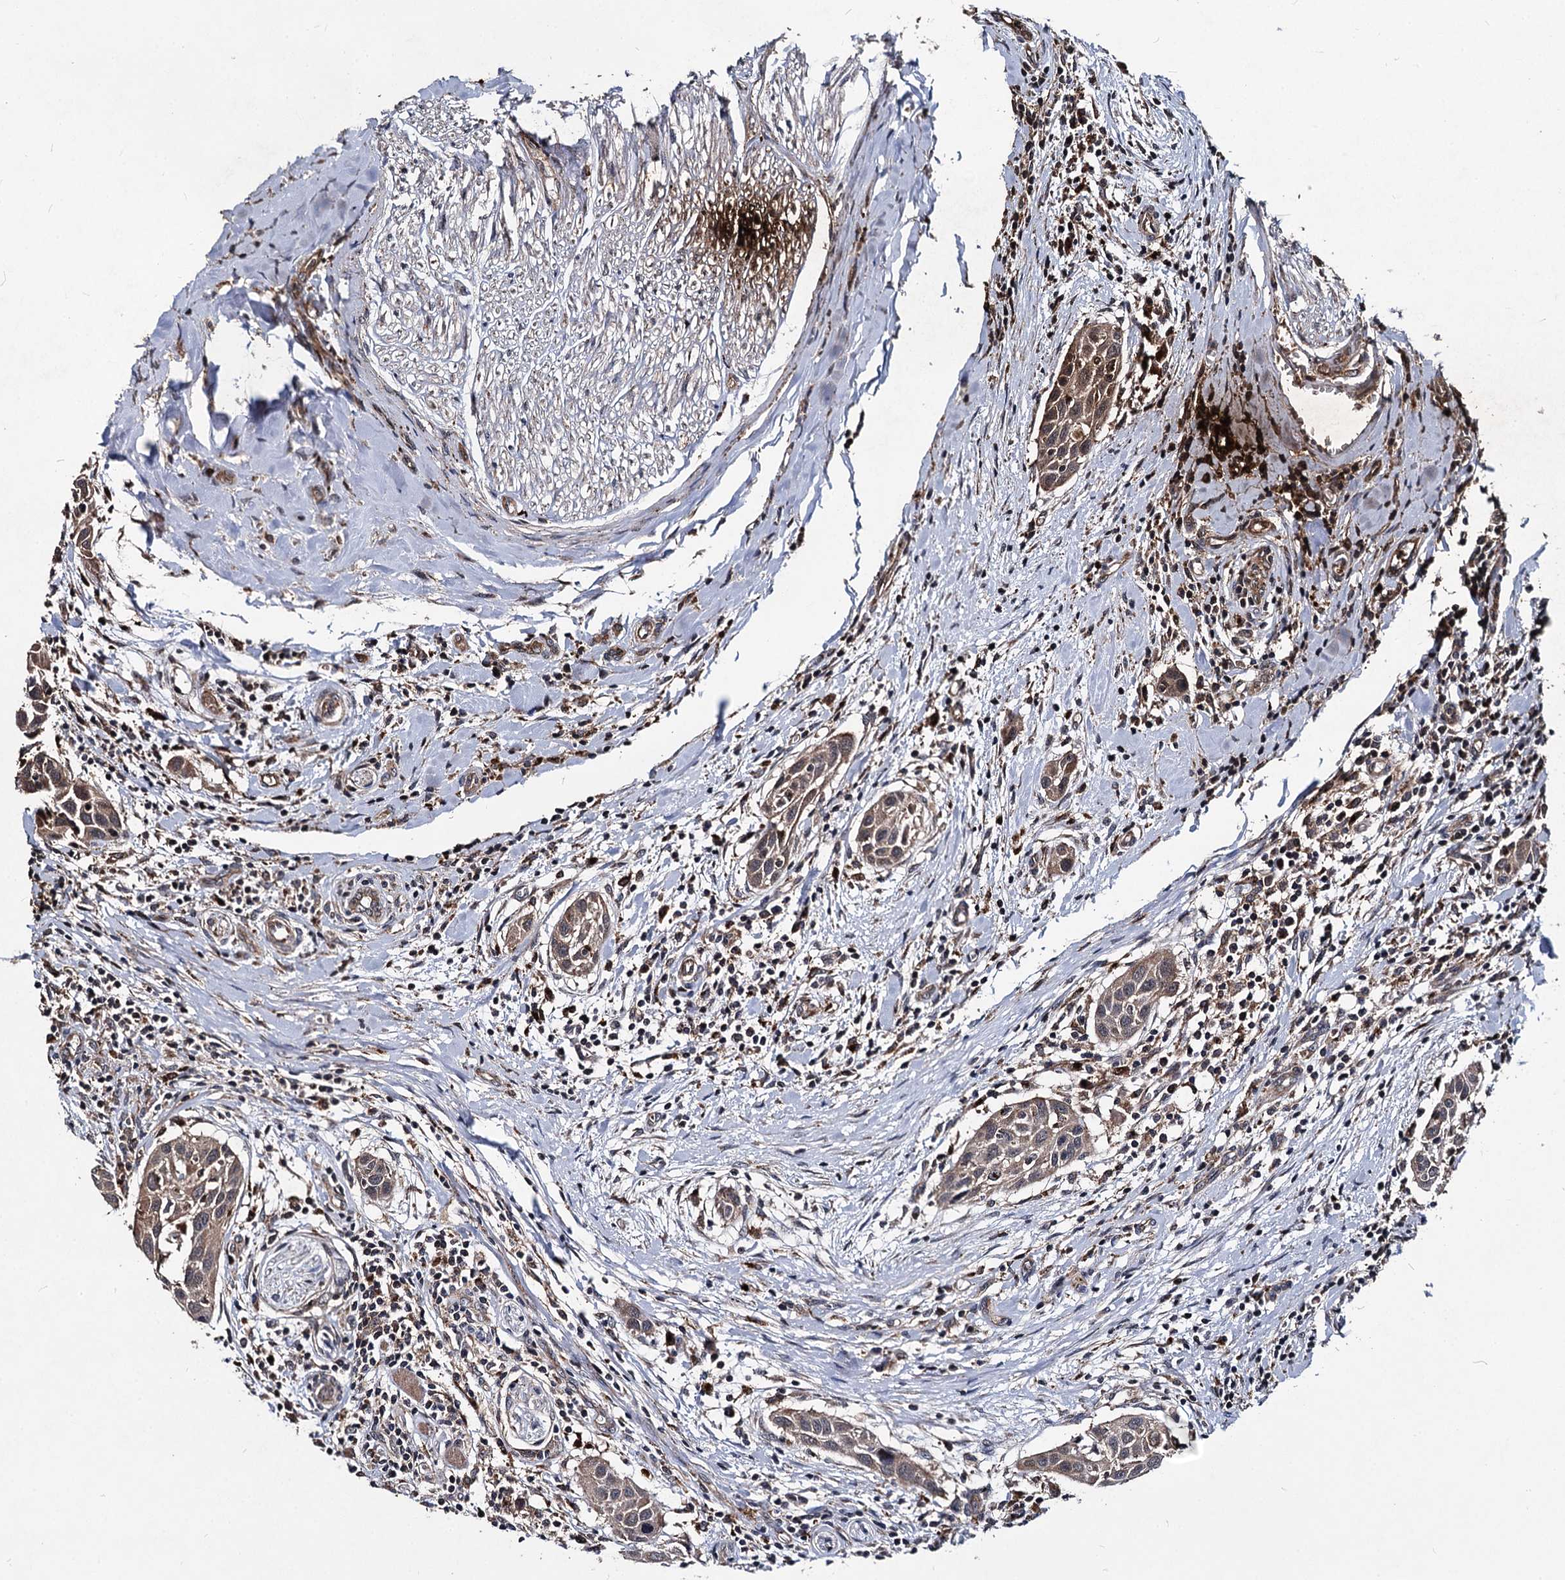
{"staining": {"intensity": "weak", "quantity": ">75%", "location": "cytoplasmic/membranous"}, "tissue": "head and neck cancer", "cell_type": "Tumor cells", "image_type": "cancer", "snomed": [{"axis": "morphology", "description": "Squamous cell carcinoma, NOS"}, {"axis": "topography", "description": "Oral tissue"}, {"axis": "topography", "description": "Head-Neck"}], "caption": "High-magnification brightfield microscopy of head and neck squamous cell carcinoma stained with DAB (brown) and counterstained with hematoxylin (blue). tumor cells exhibit weak cytoplasmic/membranous expression is appreciated in approximately>75% of cells.", "gene": "BCL2L2", "patient": {"sex": "female", "age": 50}}